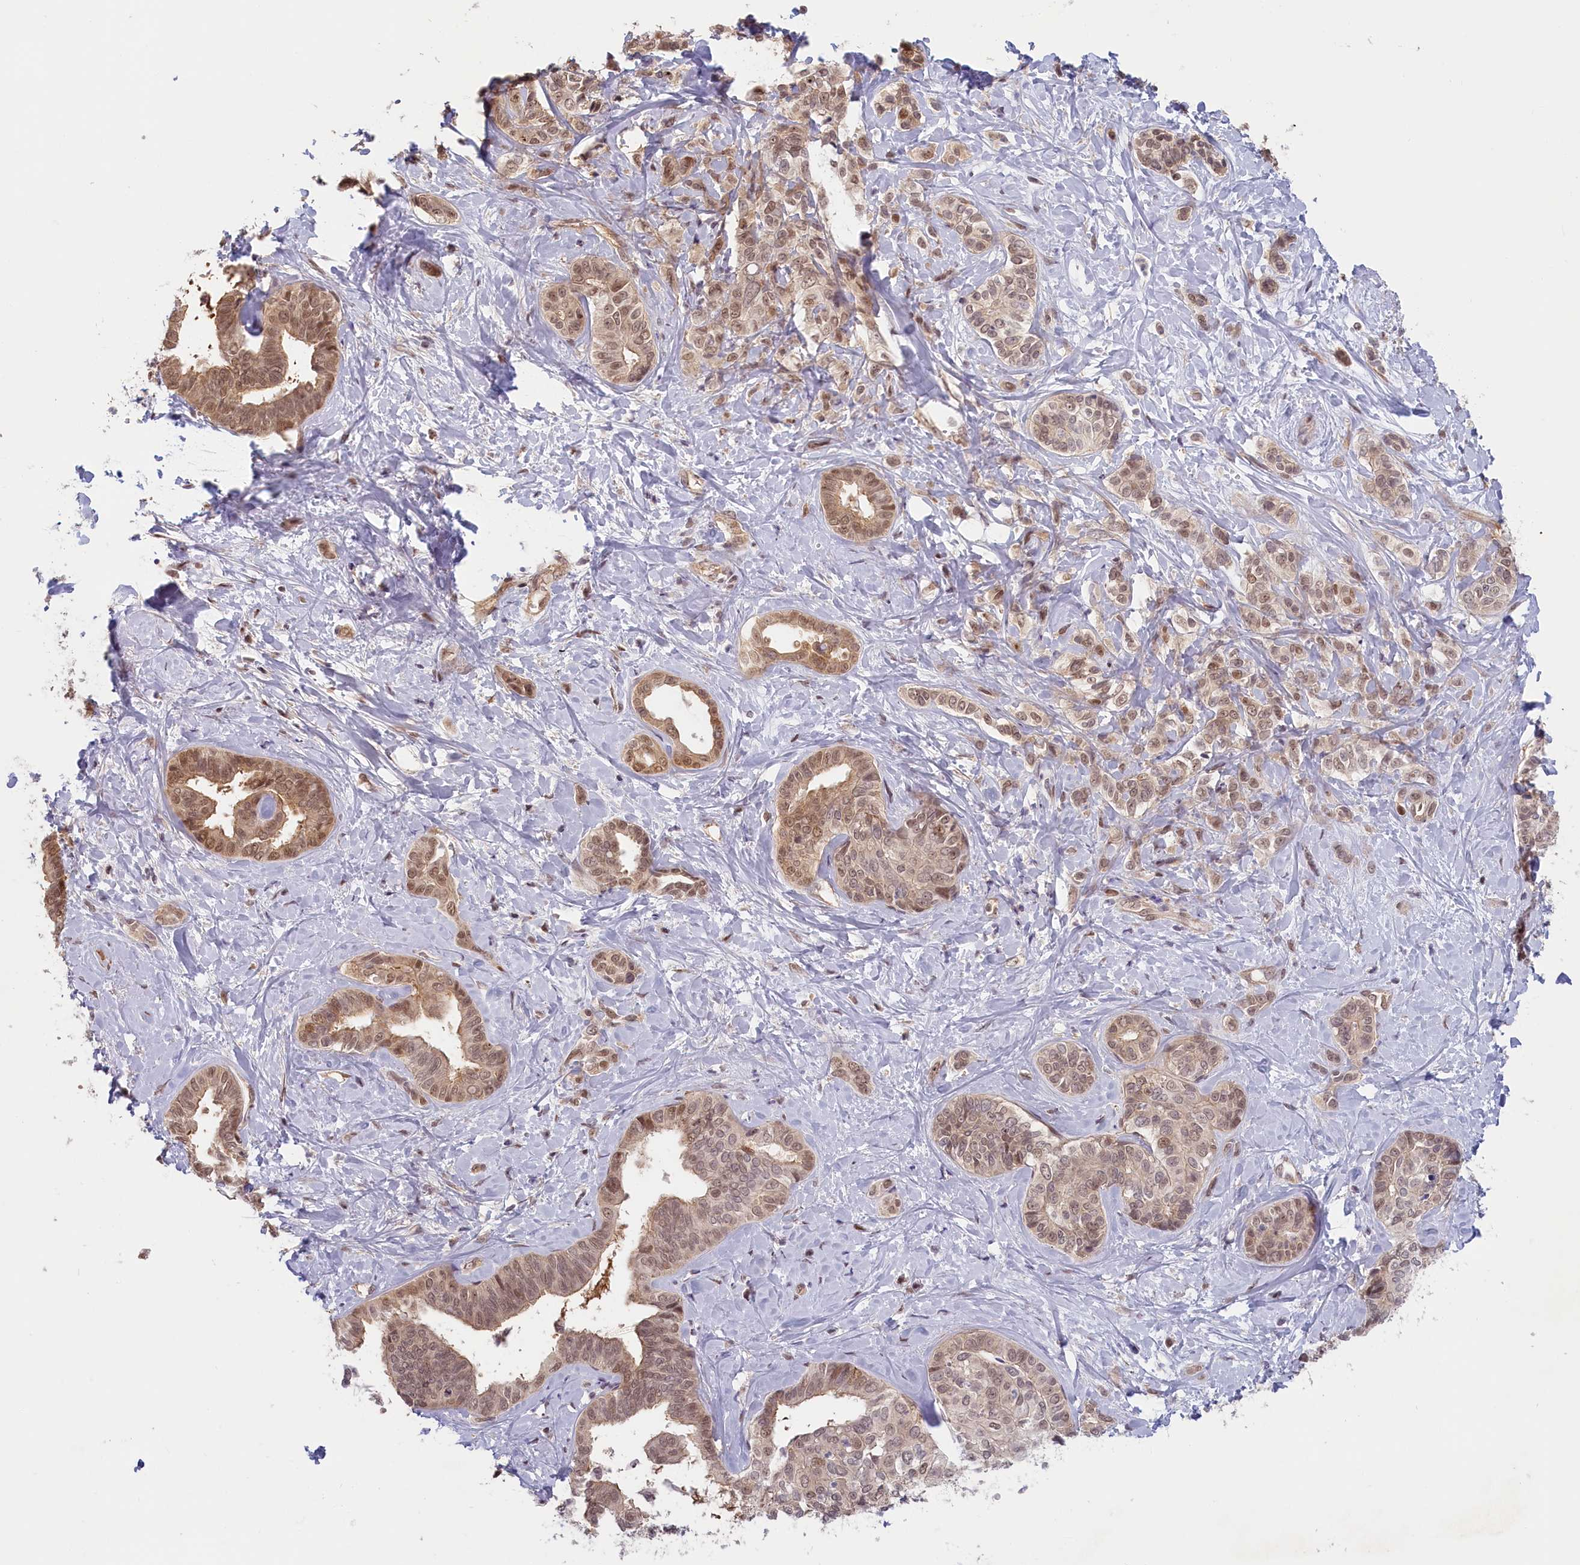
{"staining": {"intensity": "moderate", "quantity": ">75%", "location": "nuclear"}, "tissue": "liver cancer", "cell_type": "Tumor cells", "image_type": "cancer", "snomed": [{"axis": "morphology", "description": "Cholangiocarcinoma"}, {"axis": "topography", "description": "Liver"}], "caption": "About >75% of tumor cells in liver cancer (cholangiocarcinoma) show moderate nuclear protein positivity as visualized by brown immunohistochemical staining.", "gene": "C19orf44", "patient": {"sex": "female", "age": 77}}